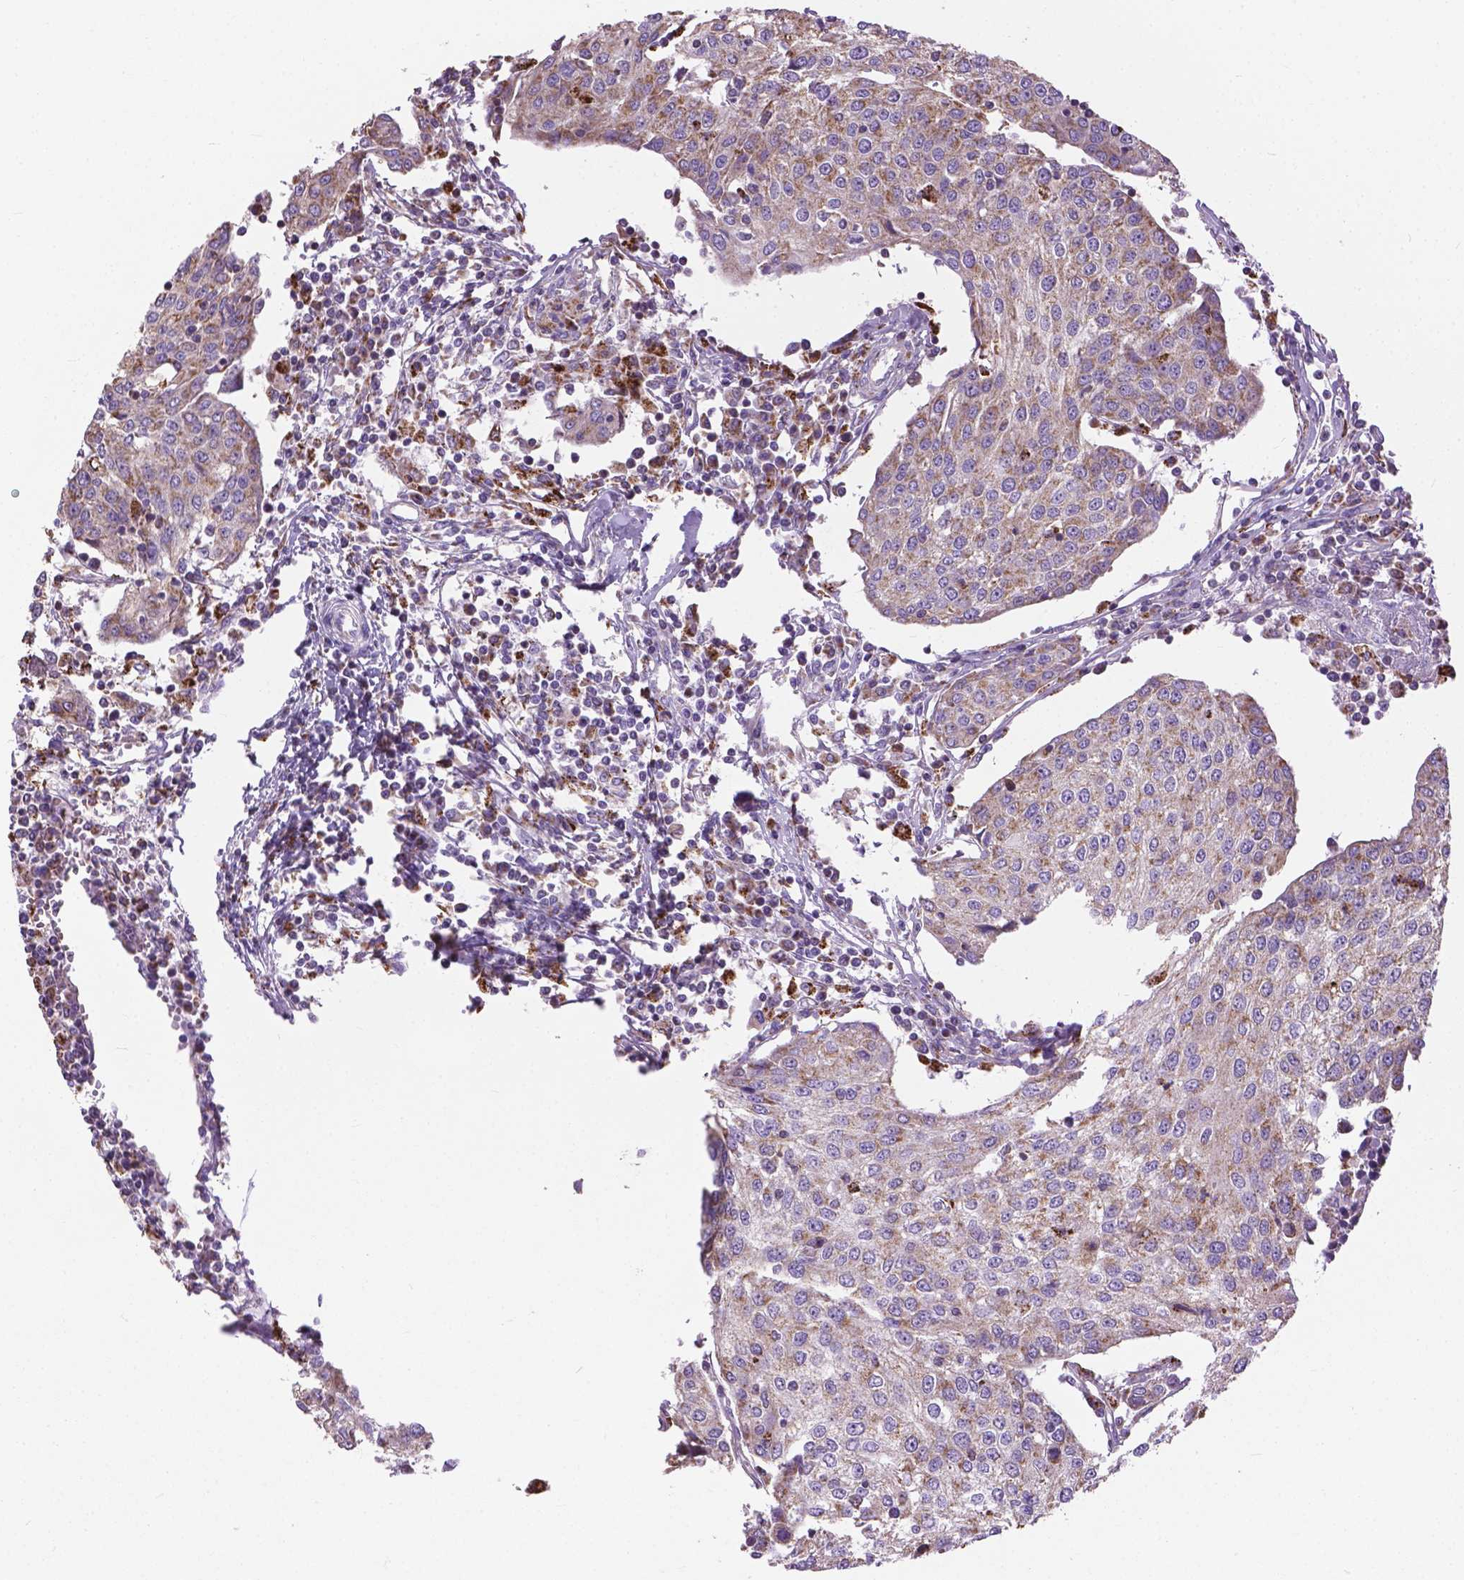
{"staining": {"intensity": "moderate", "quantity": ">75%", "location": "cytoplasmic/membranous"}, "tissue": "urothelial cancer", "cell_type": "Tumor cells", "image_type": "cancer", "snomed": [{"axis": "morphology", "description": "Urothelial carcinoma, High grade"}, {"axis": "topography", "description": "Urinary bladder"}], "caption": "A high-resolution image shows IHC staining of urothelial cancer, which exhibits moderate cytoplasmic/membranous expression in approximately >75% of tumor cells. The staining was performed using DAB to visualize the protein expression in brown, while the nuclei were stained in blue with hematoxylin (Magnification: 20x).", "gene": "VDAC1", "patient": {"sex": "female", "age": 85}}